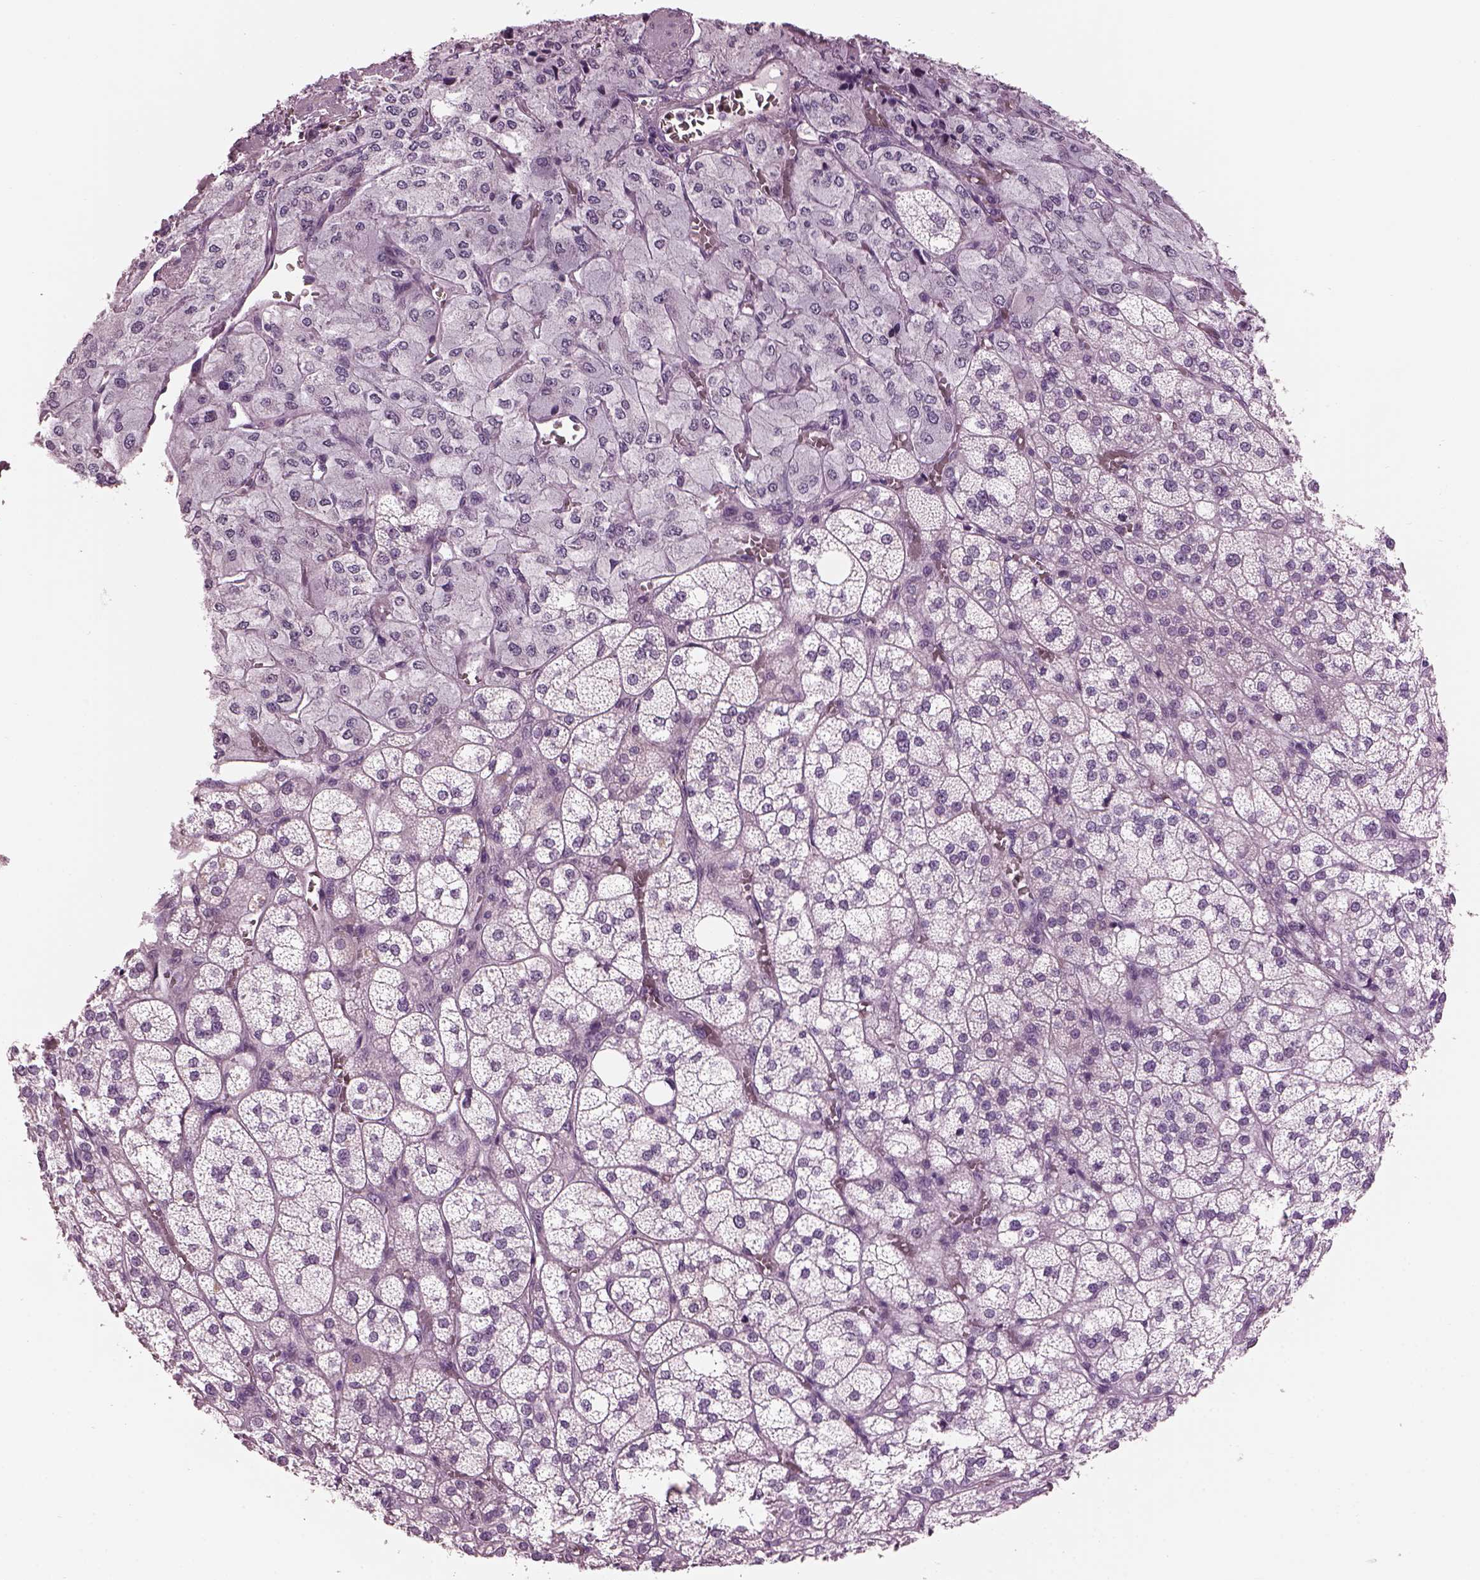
{"staining": {"intensity": "negative", "quantity": "none", "location": "none"}, "tissue": "adrenal gland", "cell_type": "Glandular cells", "image_type": "normal", "snomed": [{"axis": "morphology", "description": "Normal tissue, NOS"}, {"axis": "topography", "description": "Adrenal gland"}], "caption": "Immunohistochemistry image of benign adrenal gland: human adrenal gland stained with DAB exhibits no significant protein expression in glandular cells.", "gene": "HYDIN", "patient": {"sex": "female", "age": 60}}